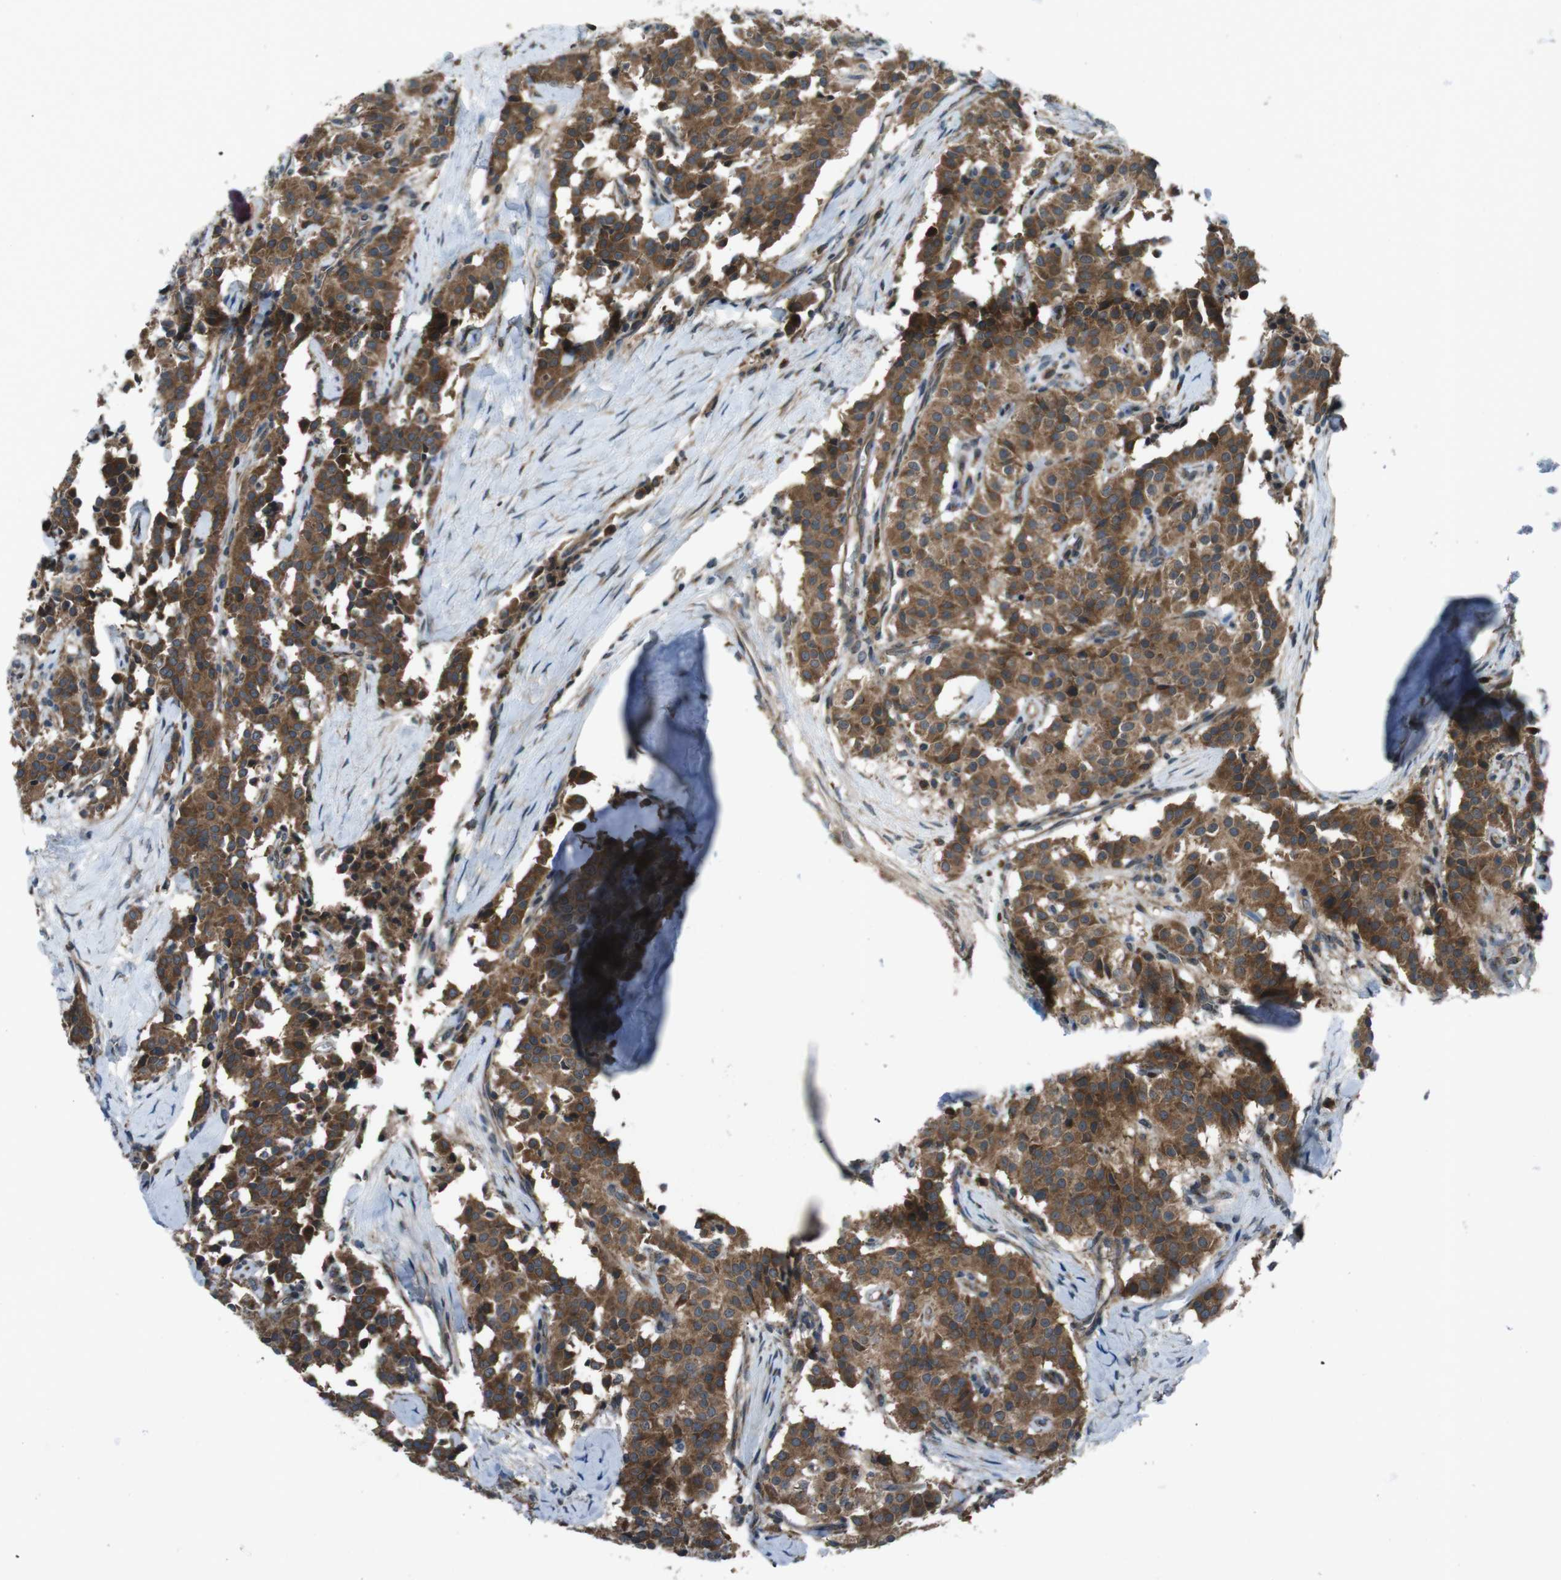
{"staining": {"intensity": "strong", "quantity": ">75%", "location": "cytoplasmic/membranous"}, "tissue": "carcinoid", "cell_type": "Tumor cells", "image_type": "cancer", "snomed": [{"axis": "morphology", "description": "Carcinoid, malignant, NOS"}, {"axis": "topography", "description": "Lung"}], "caption": "Malignant carcinoid tissue displays strong cytoplasmic/membranous staining in about >75% of tumor cells, visualized by immunohistochemistry.", "gene": "SLC27A4", "patient": {"sex": "male", "age": 30}}